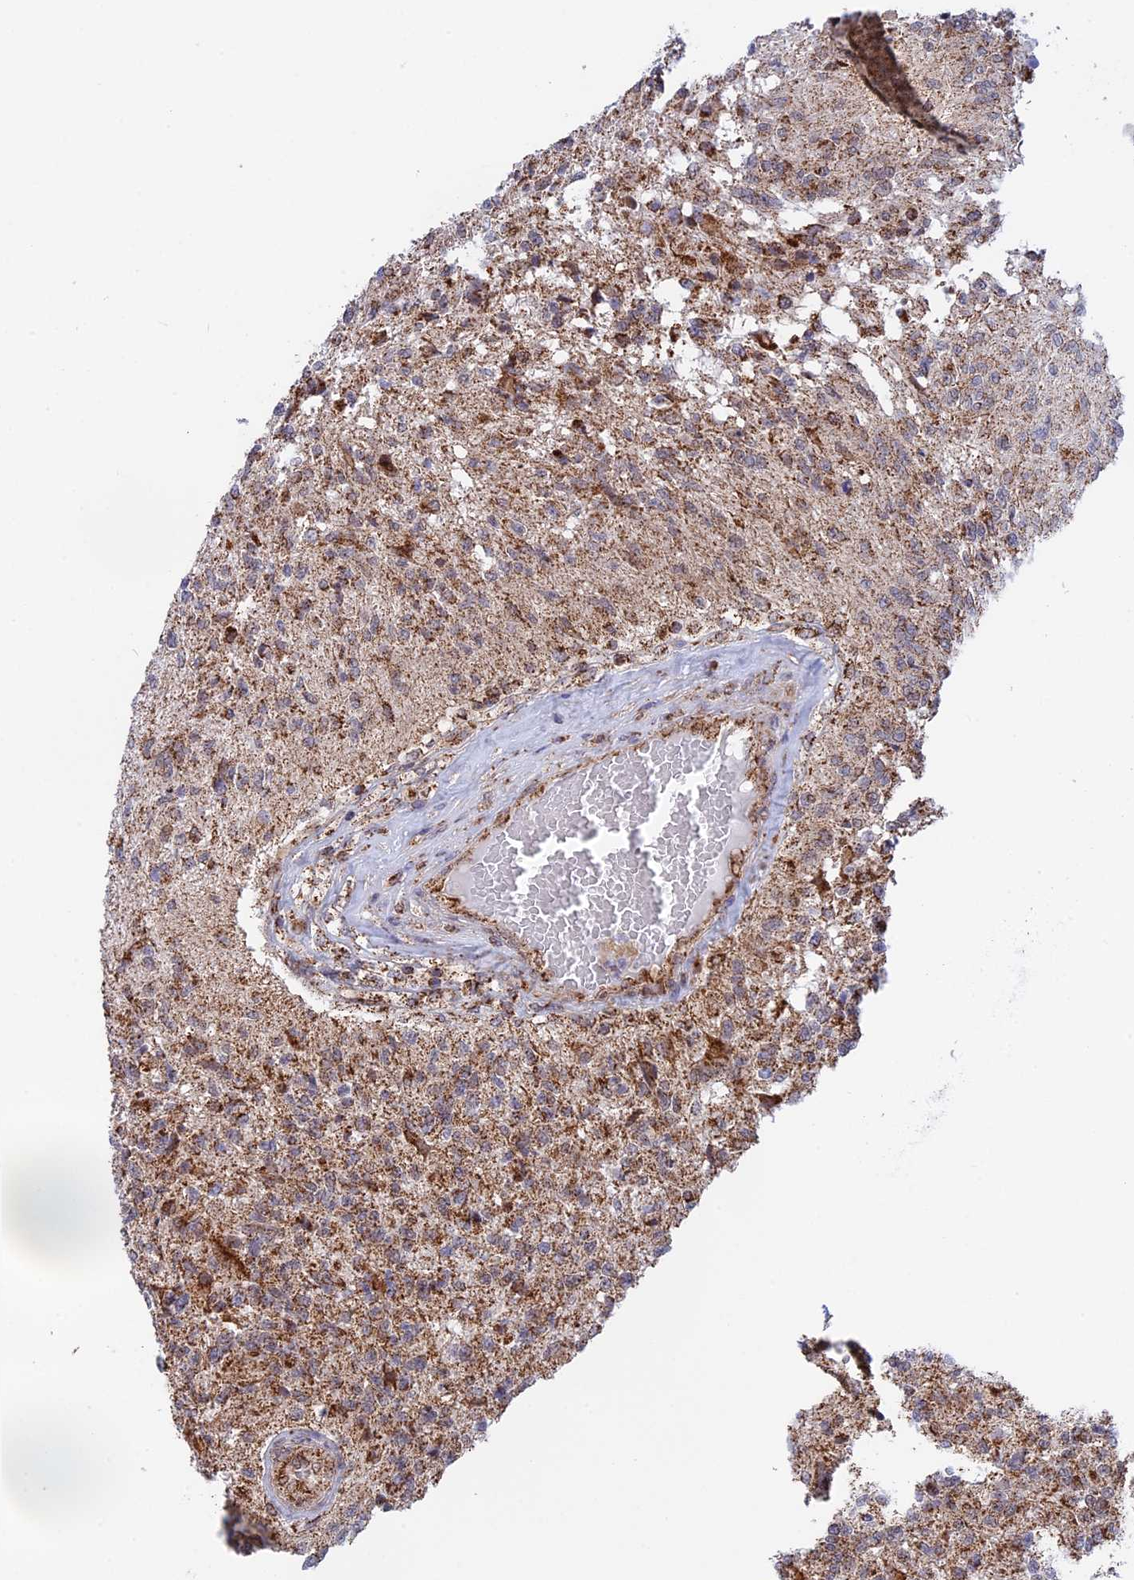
{"staining": {"intensity": "moderate", "quantity": ">75%", "location": "cytoplasmic/membranous"}, "tissue": "glioma", "cell_type": "Tumor cells", "image_type": "cancer", "snomed": [{"axis": "morphology", "description": "Glioma, malignant, High grade"}, {"axis": "topography", "description": "Brain"}], "caption": "DAB (3,3'-diaminobenzidine) immunohistochemical staining of human malignant high-grade glioma reveals moderate cytoplasmic/membranous protein positivity in approximately >75% of tumor cells.", "gene": "CDC16", "patient": {"sex": "male", "age": 56}}